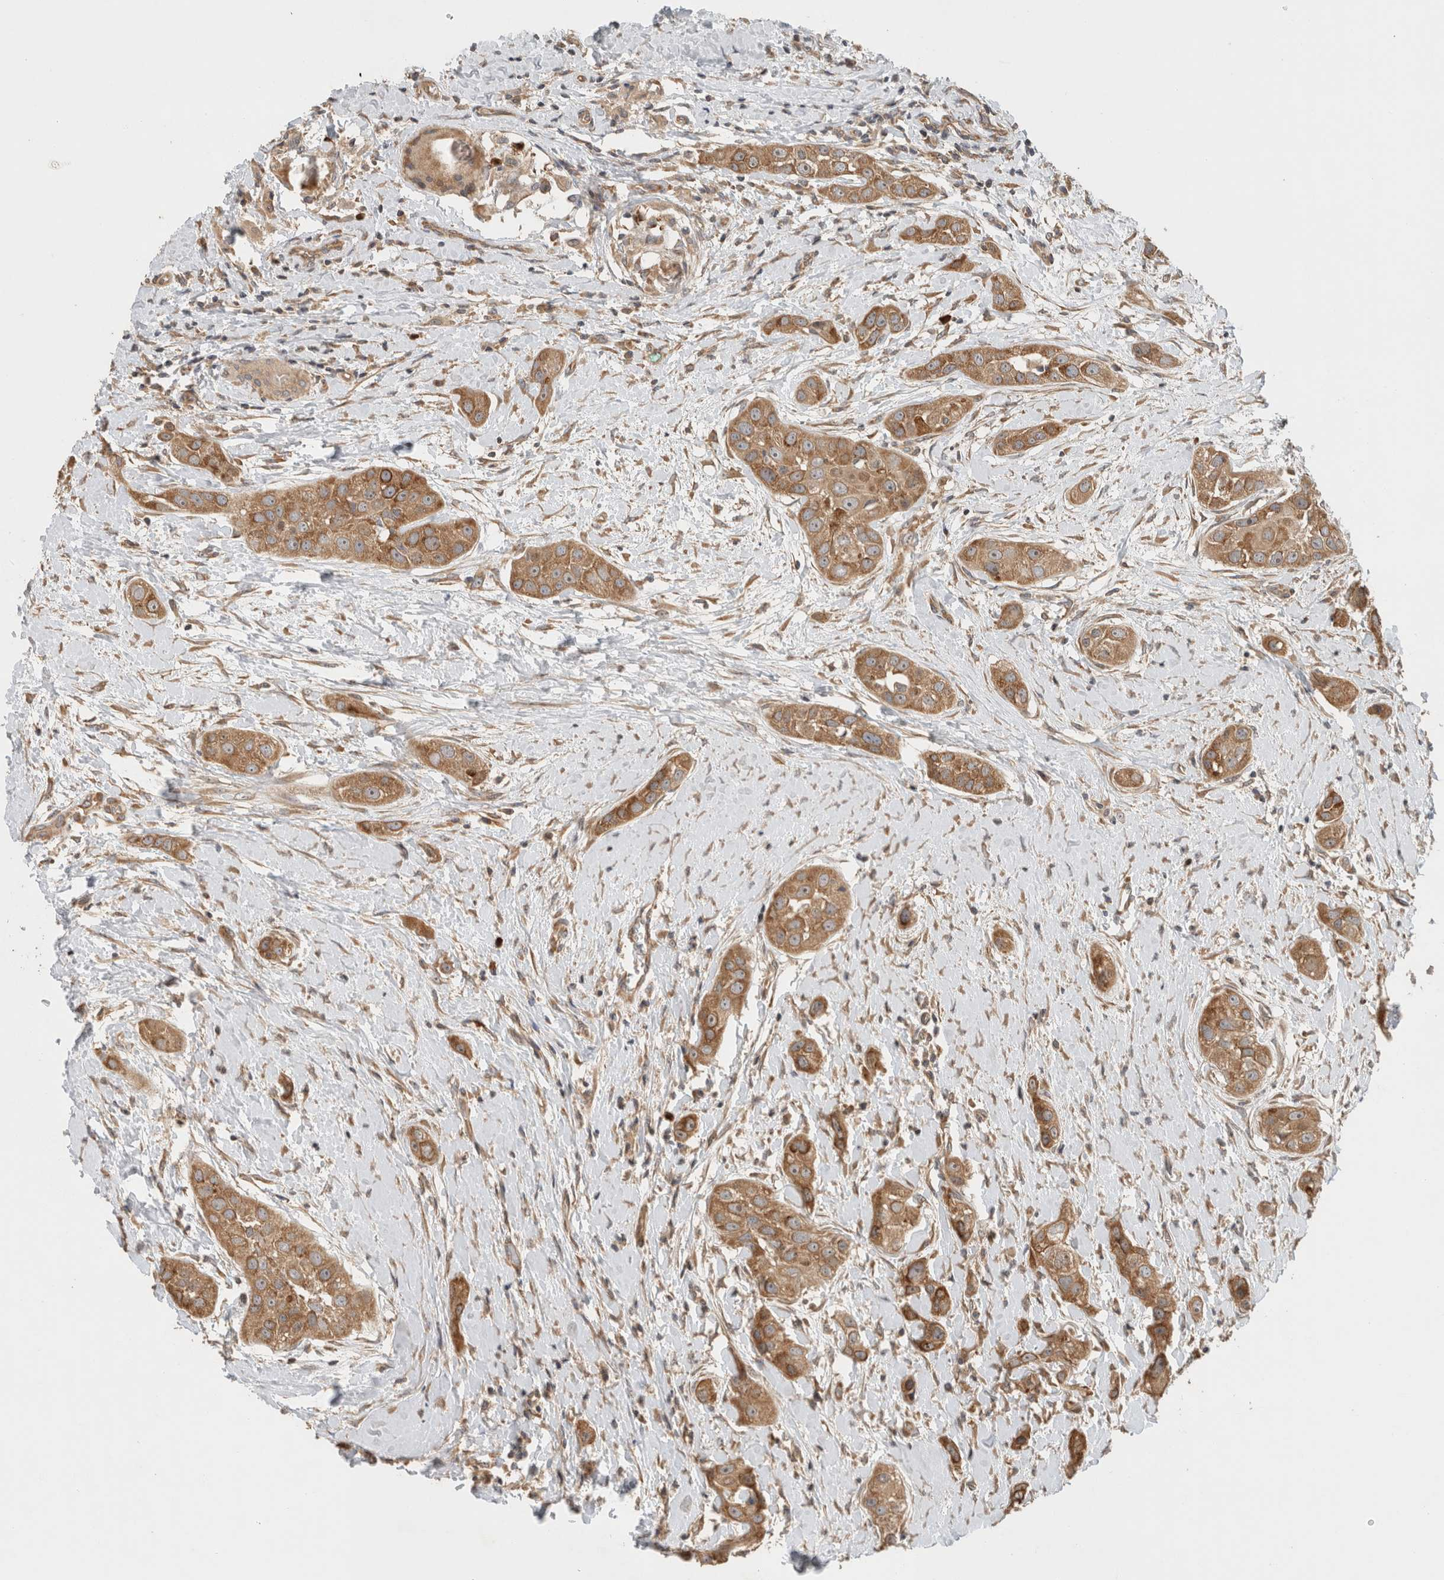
{"staining": {"intensity": "moderate", "quantity": ">75%", "location": "cytoplasmic/membranous"}, "tissue": "head and neck cancer", "cell_type": "Tumor cells", "image_type": "cancer", "snomed": [{"axis": "morphology", "description": "Normal tissue, NOS"}, {"axis": "morphology", "description": "Squamous cell carcinoma, NOS"}, {"axis": "topography", "description": "Skeletal muscle"}, {"axis": "topography", "description": "Head-Neck"}], "caption": "IHC photomicrograph of neoplastic tissue: head and neck cancer (squamous cell carcinoma) stained using immunohistochemistry (IHC) shows medium levels of moderate protein expression localized specifically in the cytoplasmic/membranous of tumor cells, appearing as a cytoplasmic/membranous brown color.", "gene": "PUM1", "patient": {"sex": "male", "age": 51}}